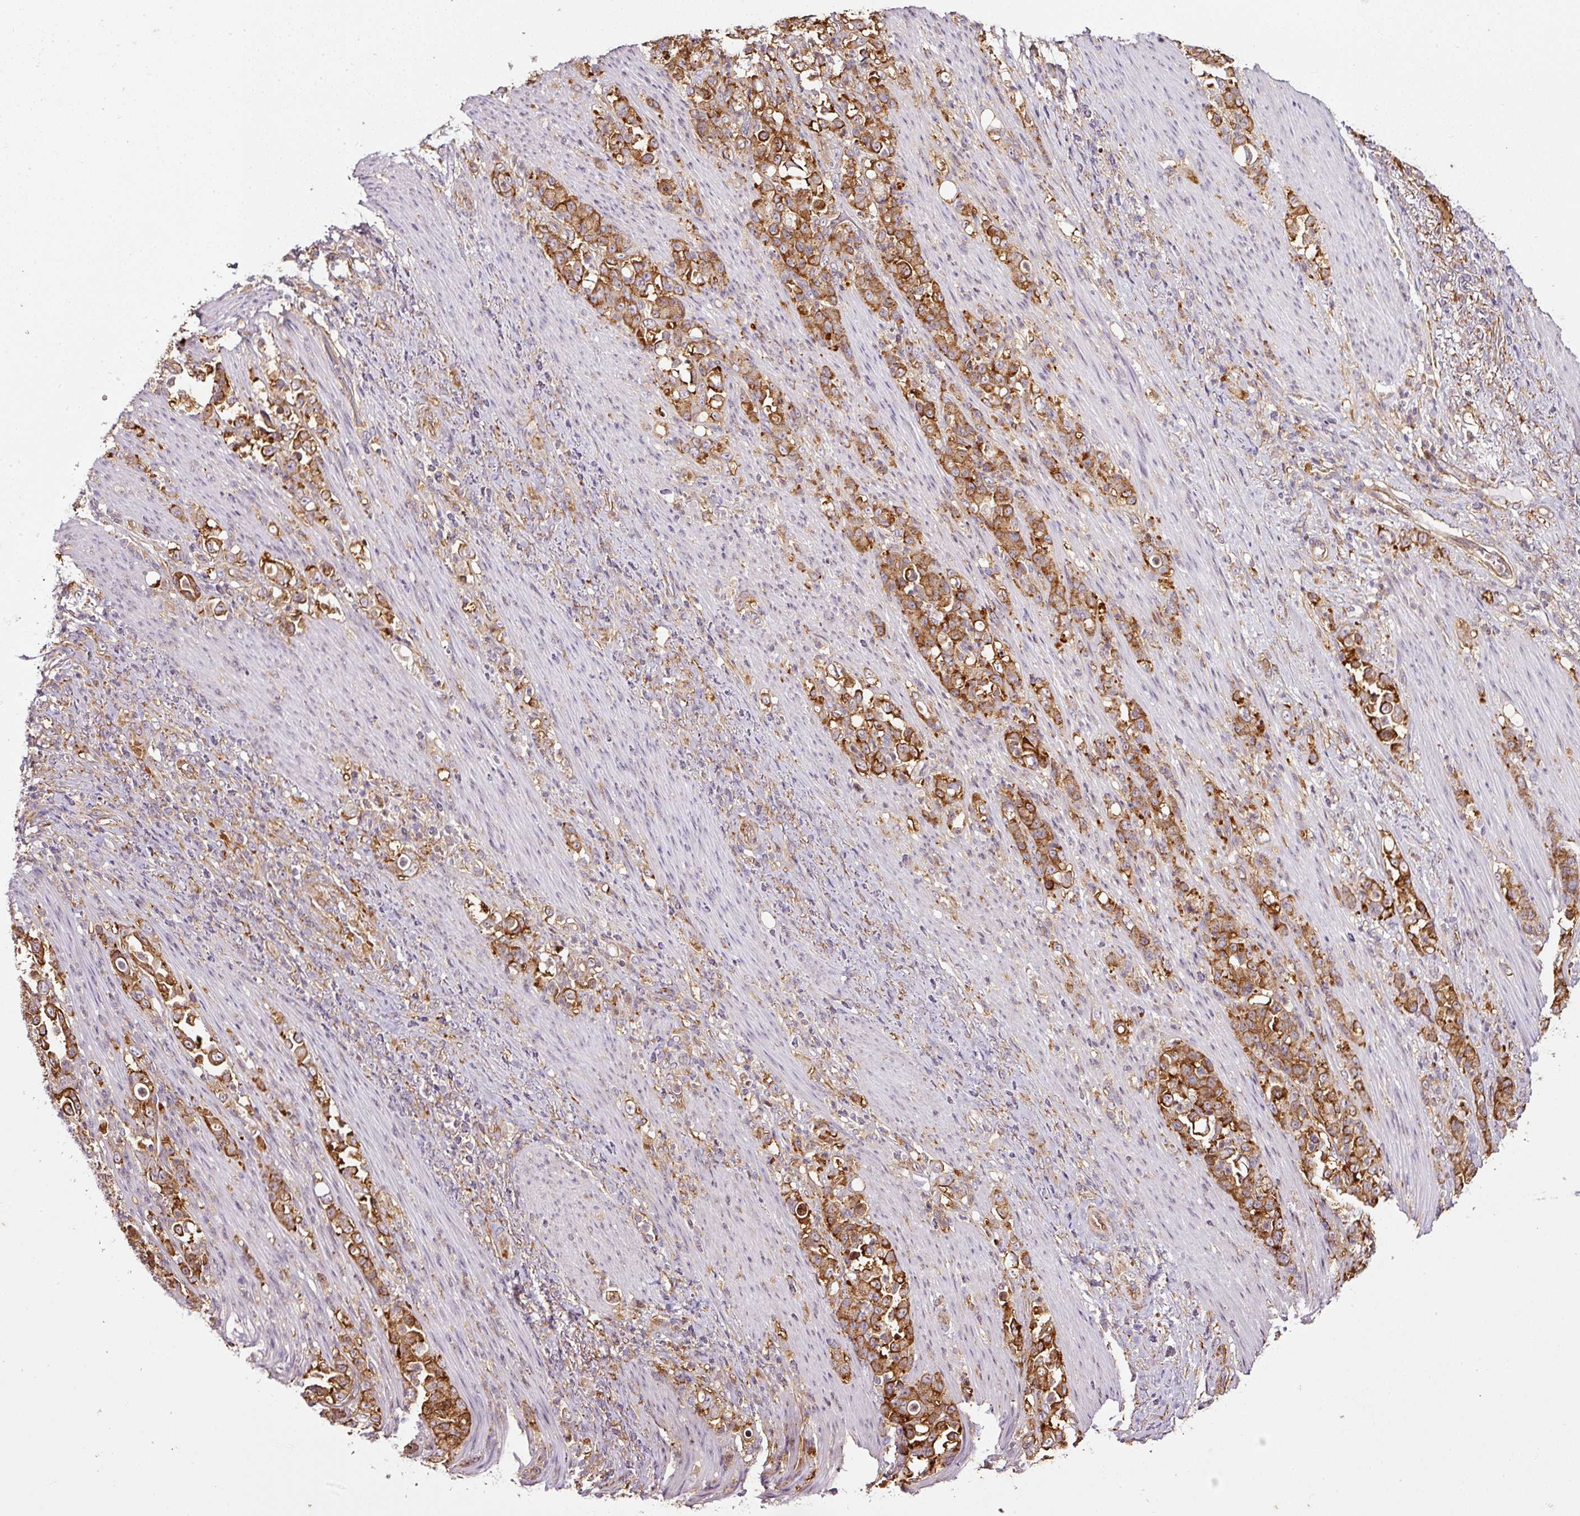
{"staining": {"intensity": "strong", "quantity": ">75%", "location": "cytoplasmic/membranous"}, "tissue": "stomach cancer", "cell_type": "Tumor cells", "image_type": "cancer", "snomed": [{"axis": "morphology", "description": "Normal tissue, NOS"}, {"axis": "morphology", "description": "Adenocarcinoma, NOS"}, {"axis": "topography", "description": "Stomach"}], "caption": "A photomicrograph of human stomach adenocarcinoma stained for a protein shows strong cytoplasmic/membranous brown staining in tumor cells.", "gene": "SCNM1", "patient": {"sex": "female", "age": 79}}